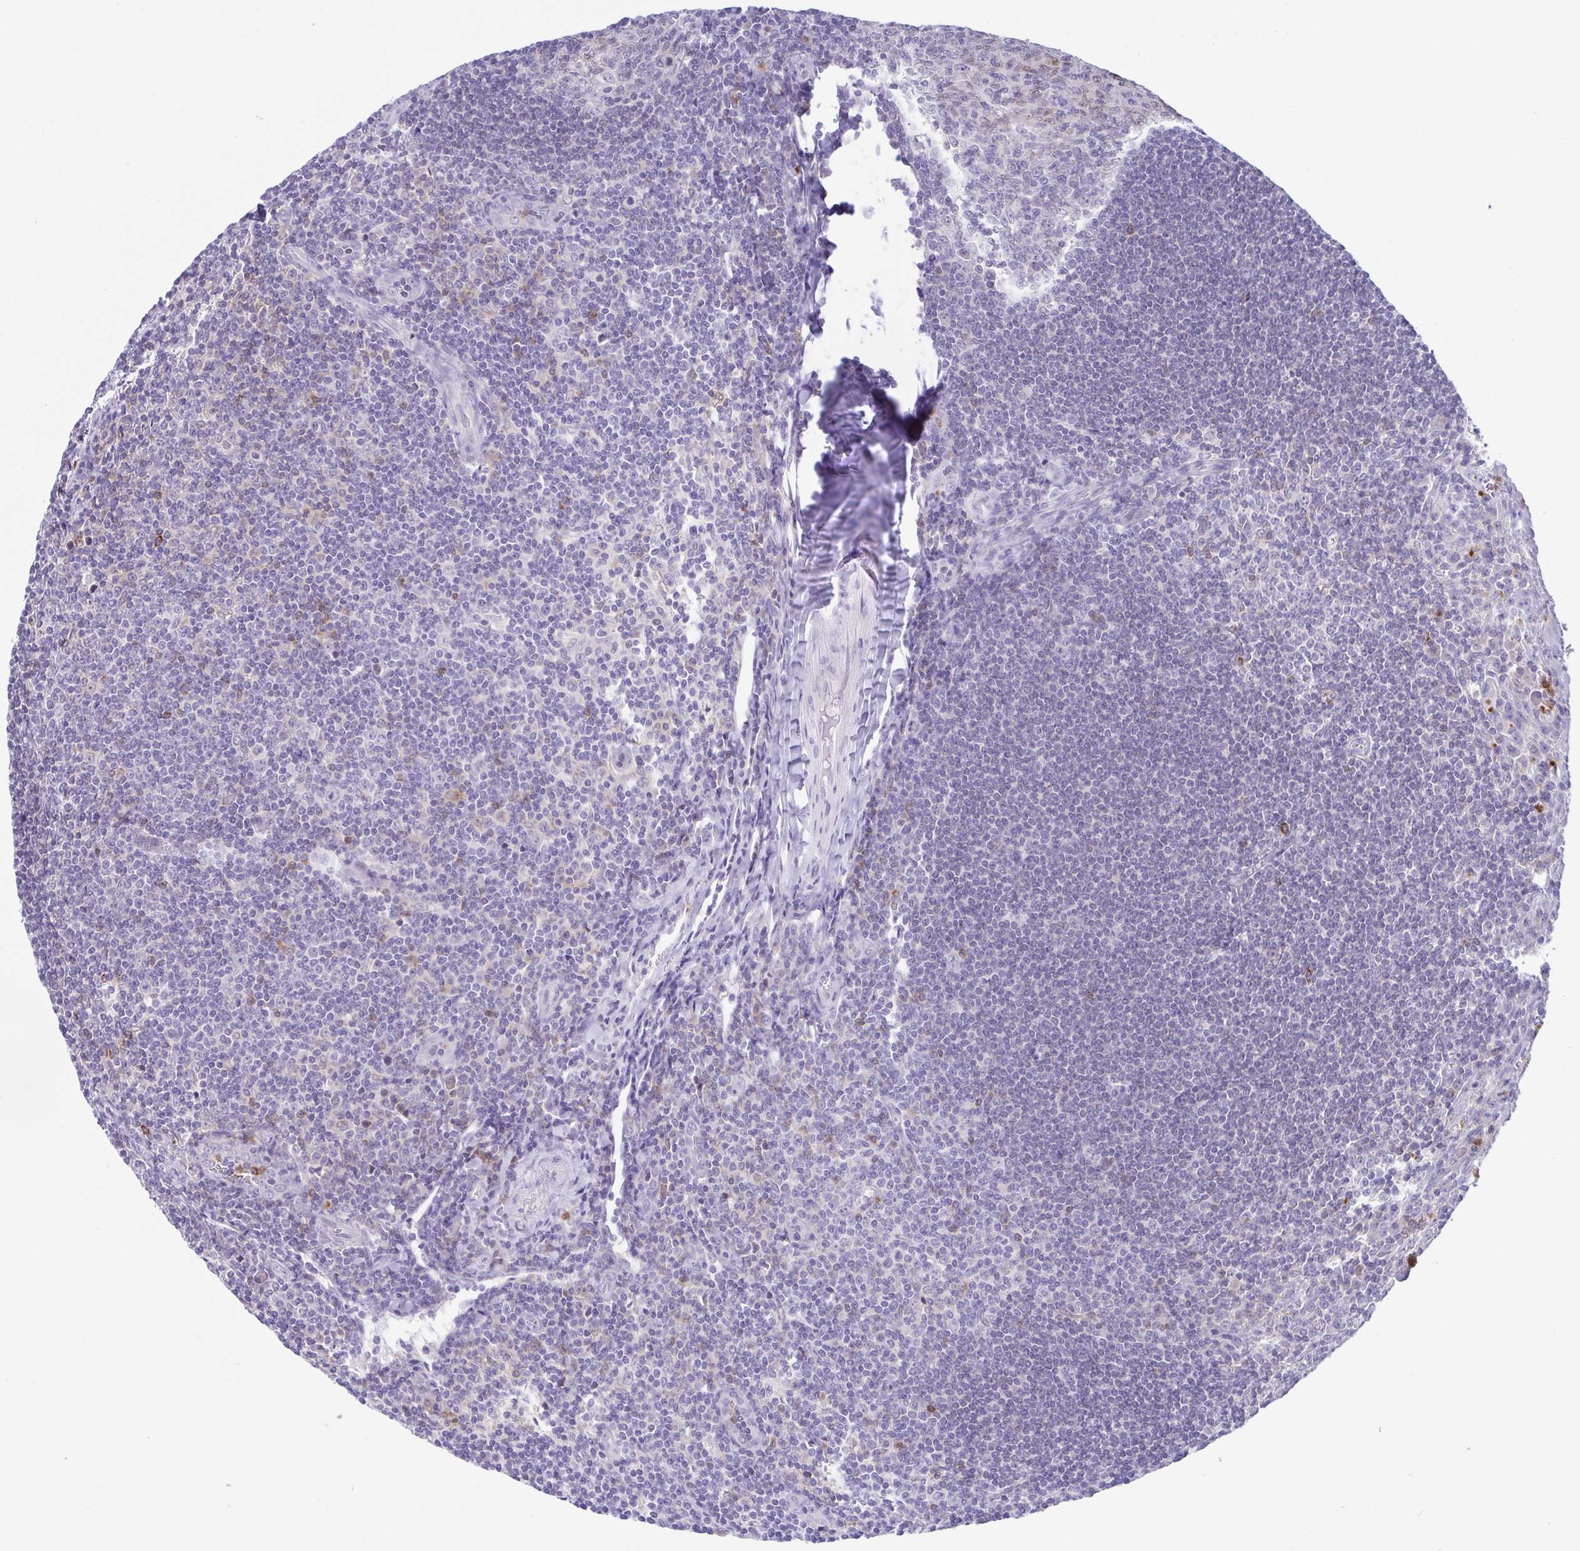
{"staining": {"intensity": "weak", "quantity": "<25%", "location": "cytoplasmic/membranous"}, "tissue": "tonsil", "cell_type": "Germinal center cells", "image_type": "normal", "snomed": [{"axis": "morphology", "description": "Normal tissue, NOS"}, {"axis": "topography", "description": "Tonsil"}], "caption": "The immunohistochemistry (IHC) photomicrograph has no significant positivity in germinal center cells of tonsil.", "gene": "PGLYRP1", "patient": {"sex": "male", "age": 27}}